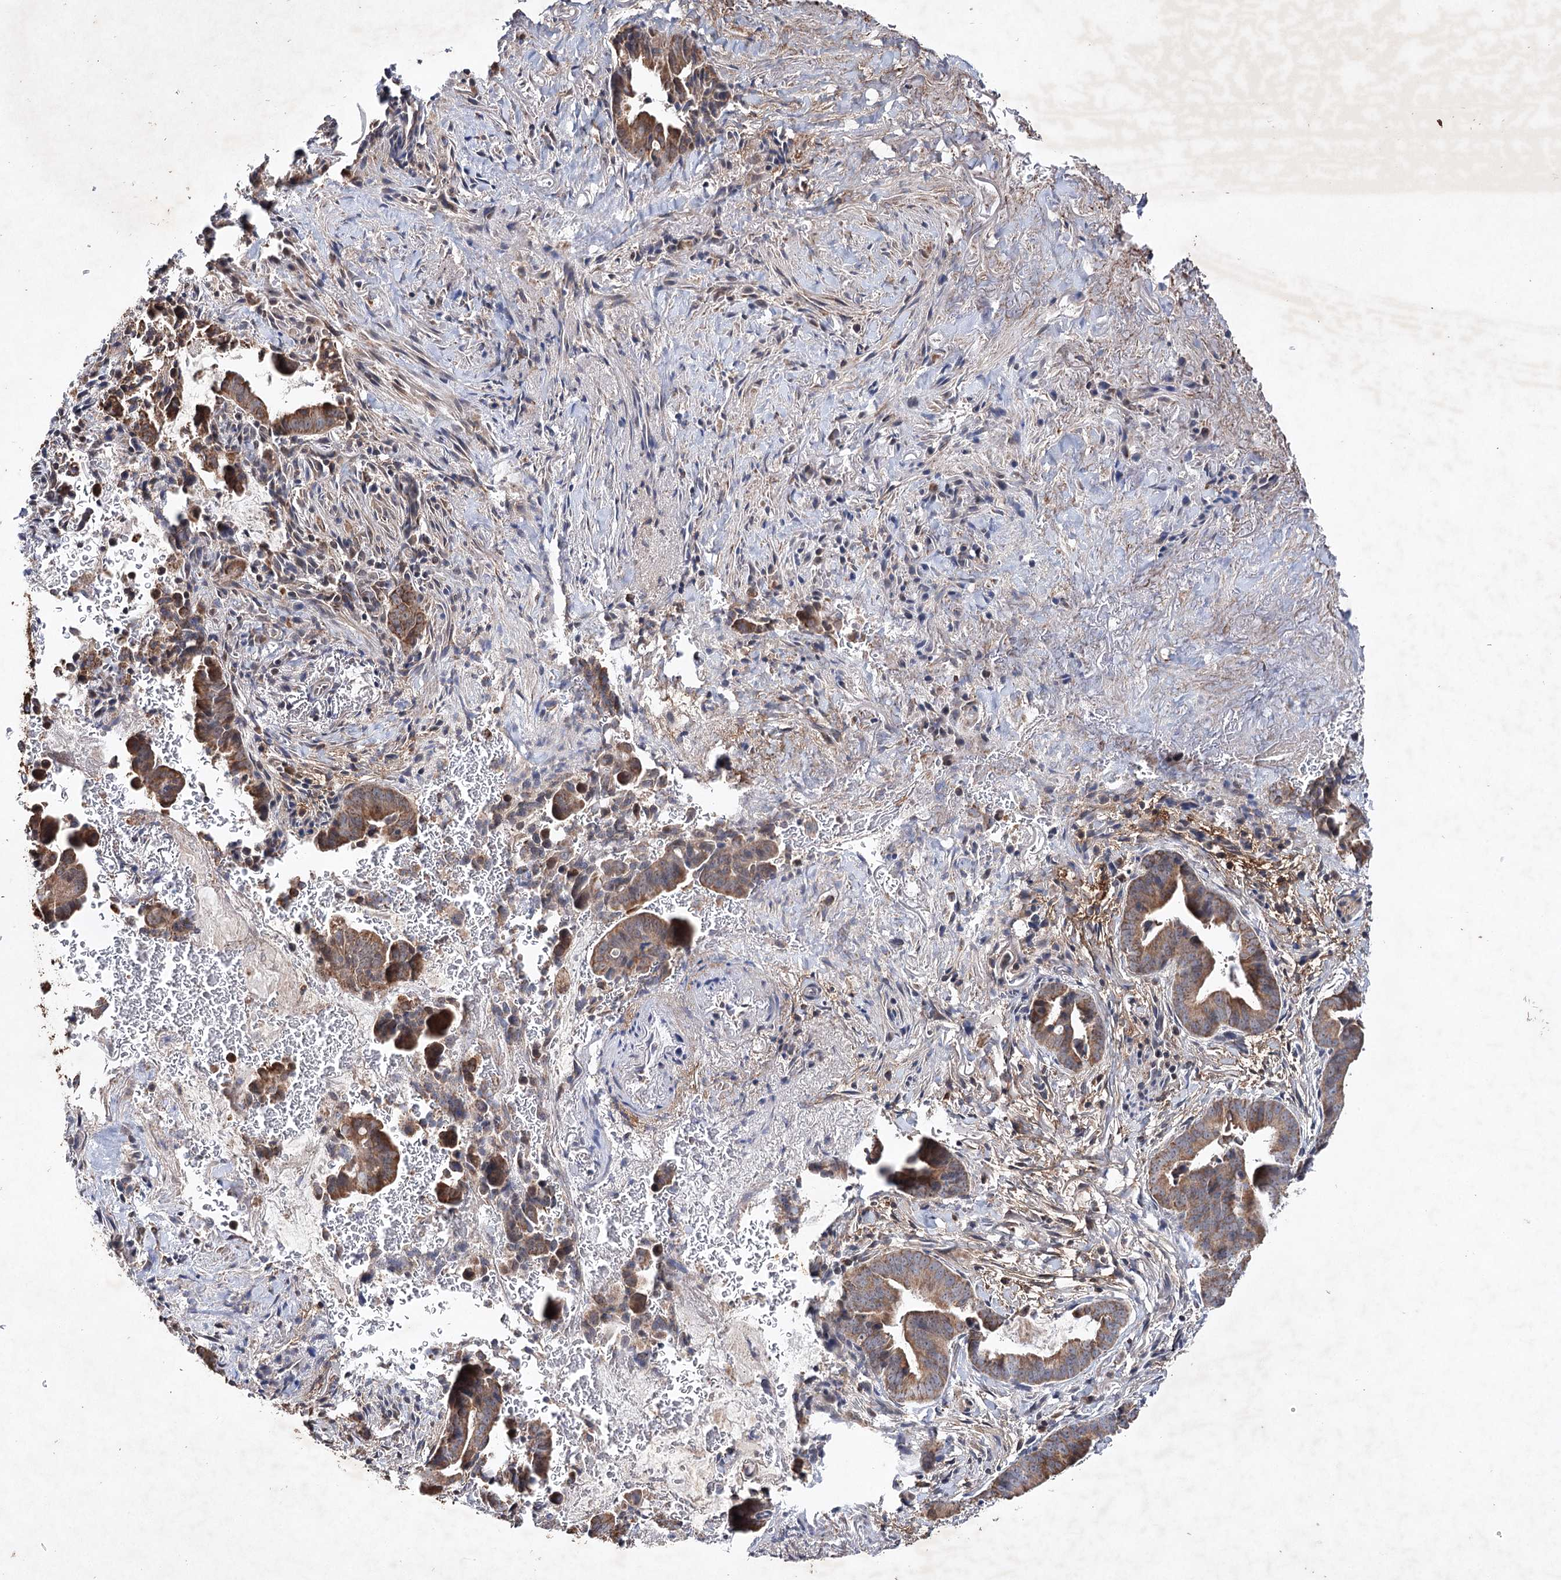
{"staining": {"intensity": "moderate", "quantity": ">75%", "location": "cytoplasmic/membranous"}, "tissue": "pancreatic cancer", "cell_type": "Tumor cells", "image_type": "cancer", "snomed": [{"axis": "morphology", "description": "Adenocarcinoma, NOS"}, {"axis": "topography", "description": "Pancreas"}], "caption": "DAB (3,3'-diaminobenzidine) immunohistochemical staining of adenocarcinoma (pancreatic) shows moderate cytoplasmic/membranous protein staining in approximately >75% of tumor cells.", "gene": "PIK3CB", "patient": {"sex": "female", "age": 63}}